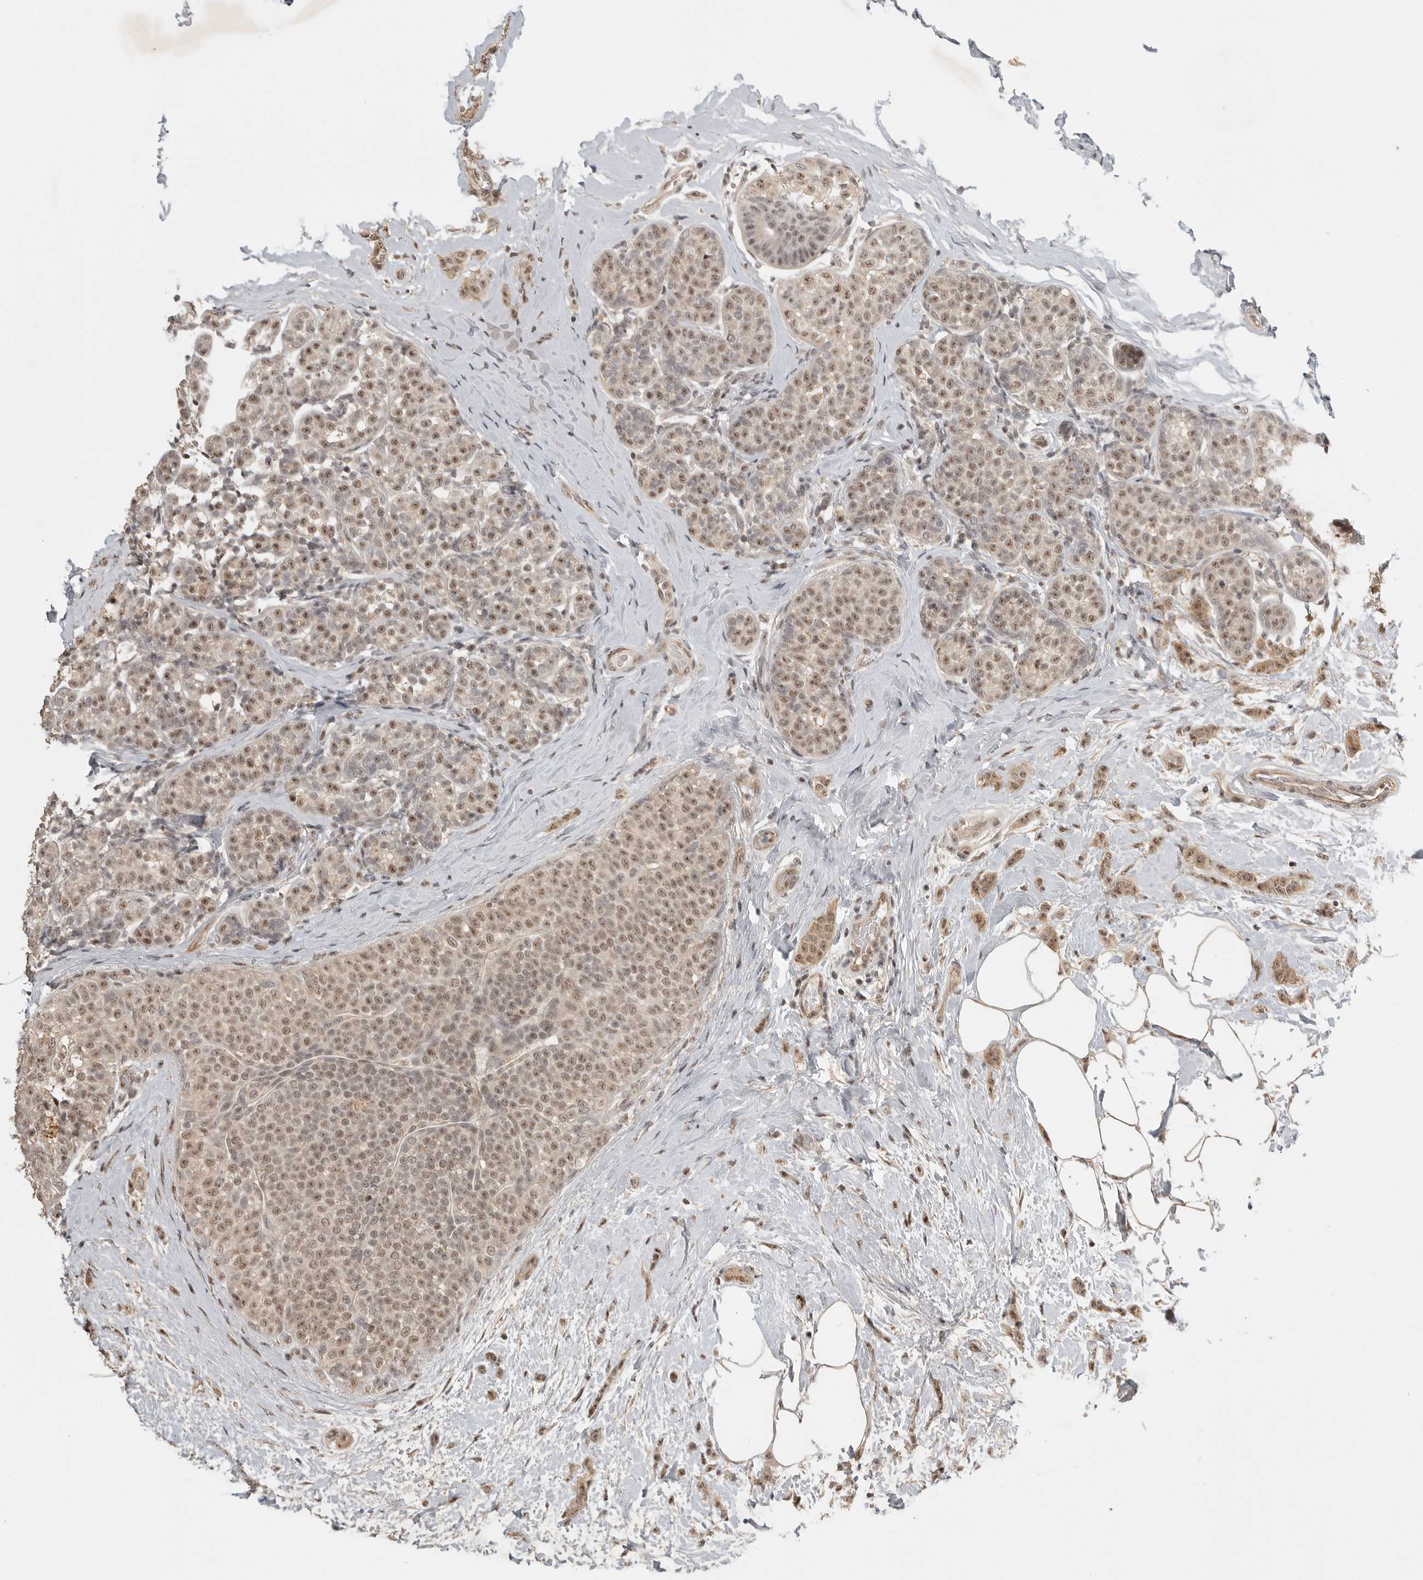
{"staining": {"intensity": "moderate", "quantity": ">75%", "location": "nuclear"}, "tissue": "breast cancer", "cell_type": "Tumor cells", "image_type": "cancer", "snomed": [{"axis": "morphology", "description": "Lobular carcinoma, in situ"}, {"axis": "morphology", "description": "Lobular carcinoma"}, {"axis": "topography", "description": "Breast"}], "caption": "Immunohistochemical staining of human lobular carcinoma in situ (breast) demonstrates moderate nuclear protein staining in about >75% of tumor cells.", "gene": "POMP", "patient": {"sex": "female", "age": 41}}